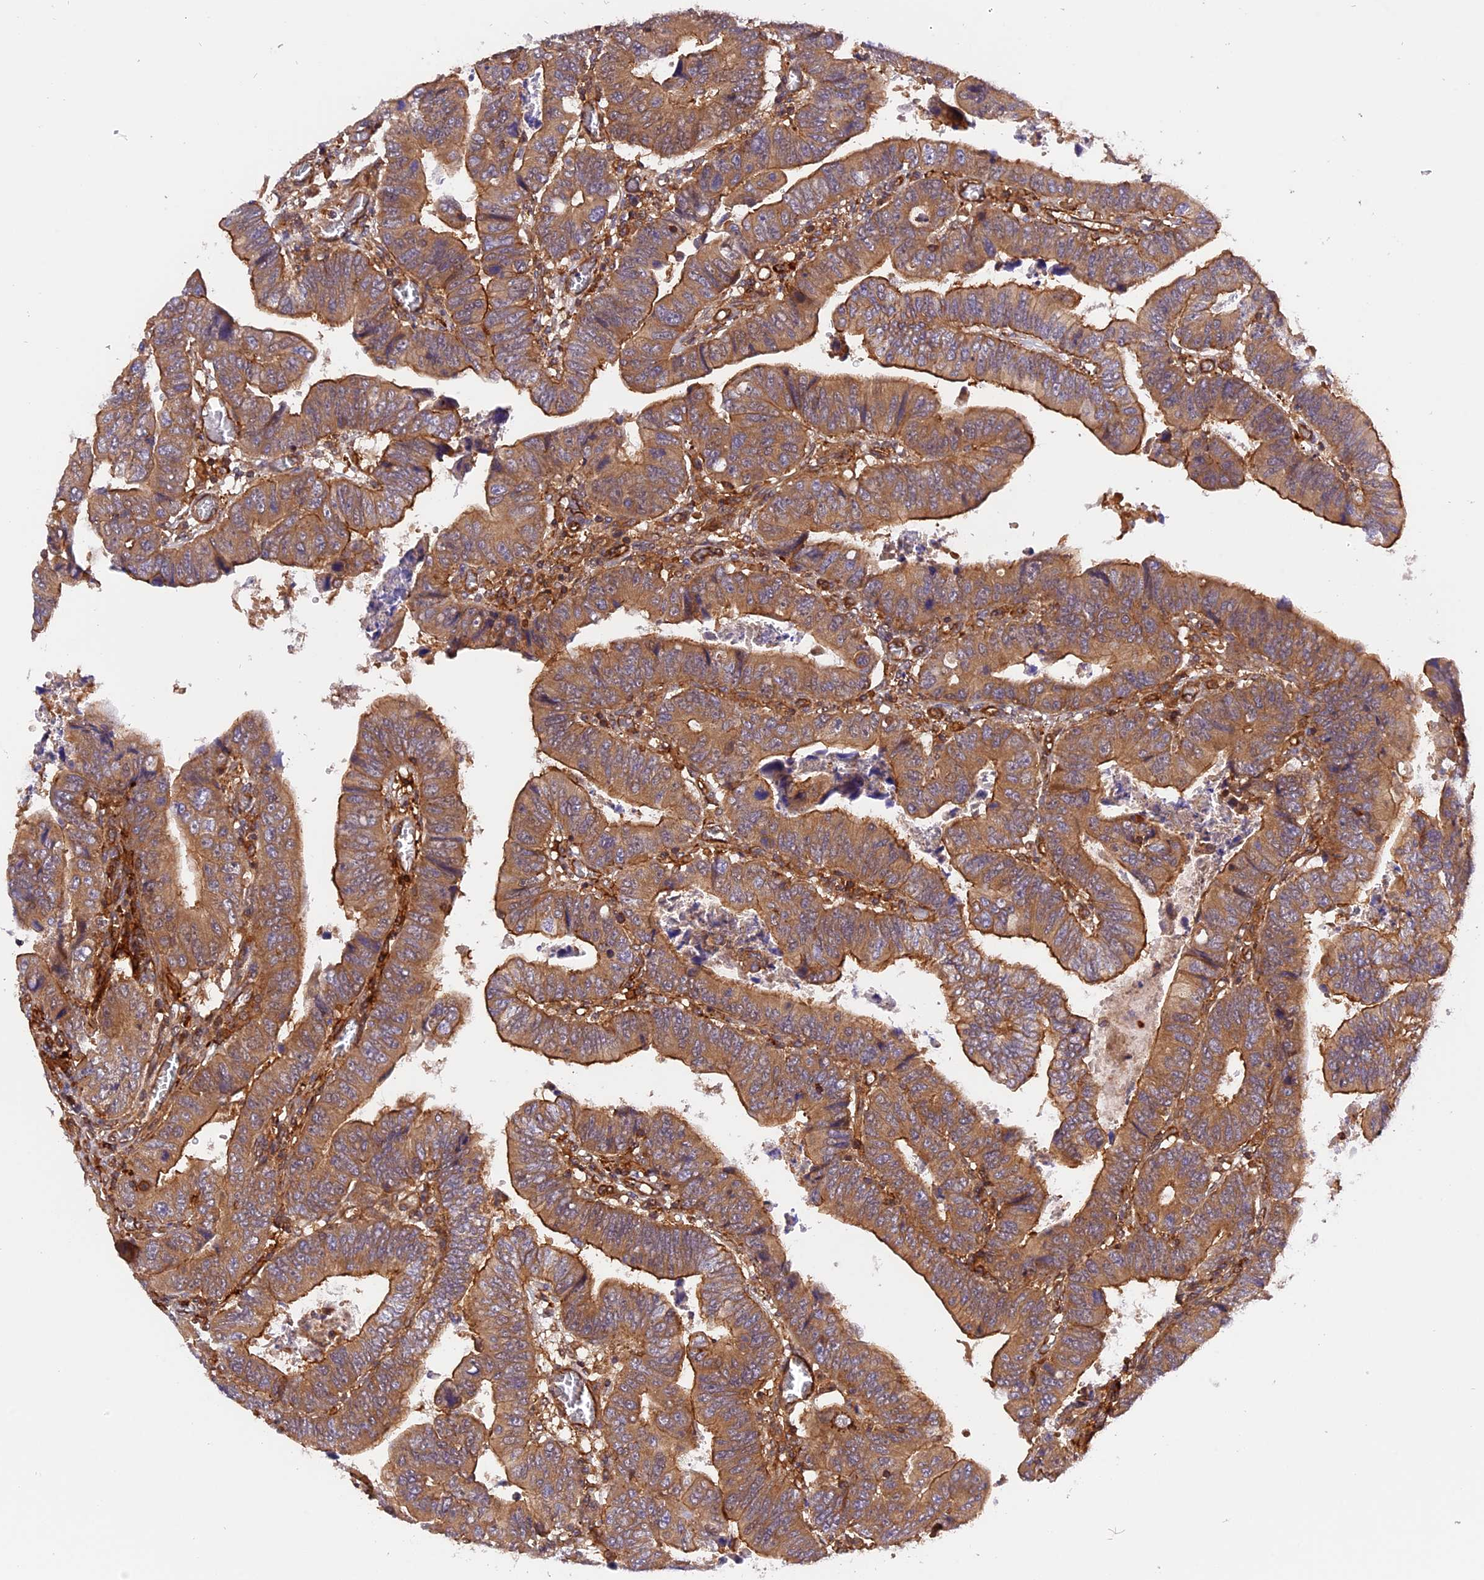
{"staining": {"intensity": "moderate", "quantity": ">75%", "location": "cytoplasmic/membranous"}, "tissue": "colorectal cancer", "cell_type": "Tumor cells", "image_type": "cancer", "snomed": [{"axis": "morphology", "description": "Normal tissue, NOS"}, {"axis": "morphology", "description": "Adenocarcinoma, NOS"}, {"axis": "topography", "description": "Rectum"}], "caption": "High-magnification brightfield microscopy of adenocarcinoma (colorectal) stained with DAB (3,3'-diaminobenzidine) (brown) and counterstained with hematoxylin (blue). tumor cells exhibit moderate cytoplasmic/membranous staining is present in approximately>75% of cells. The protein of interest is shown in brown color, while the nuclei are stained blue.", "gene": "C5orf22", "patient": {"sex": "female", "age": 65}}